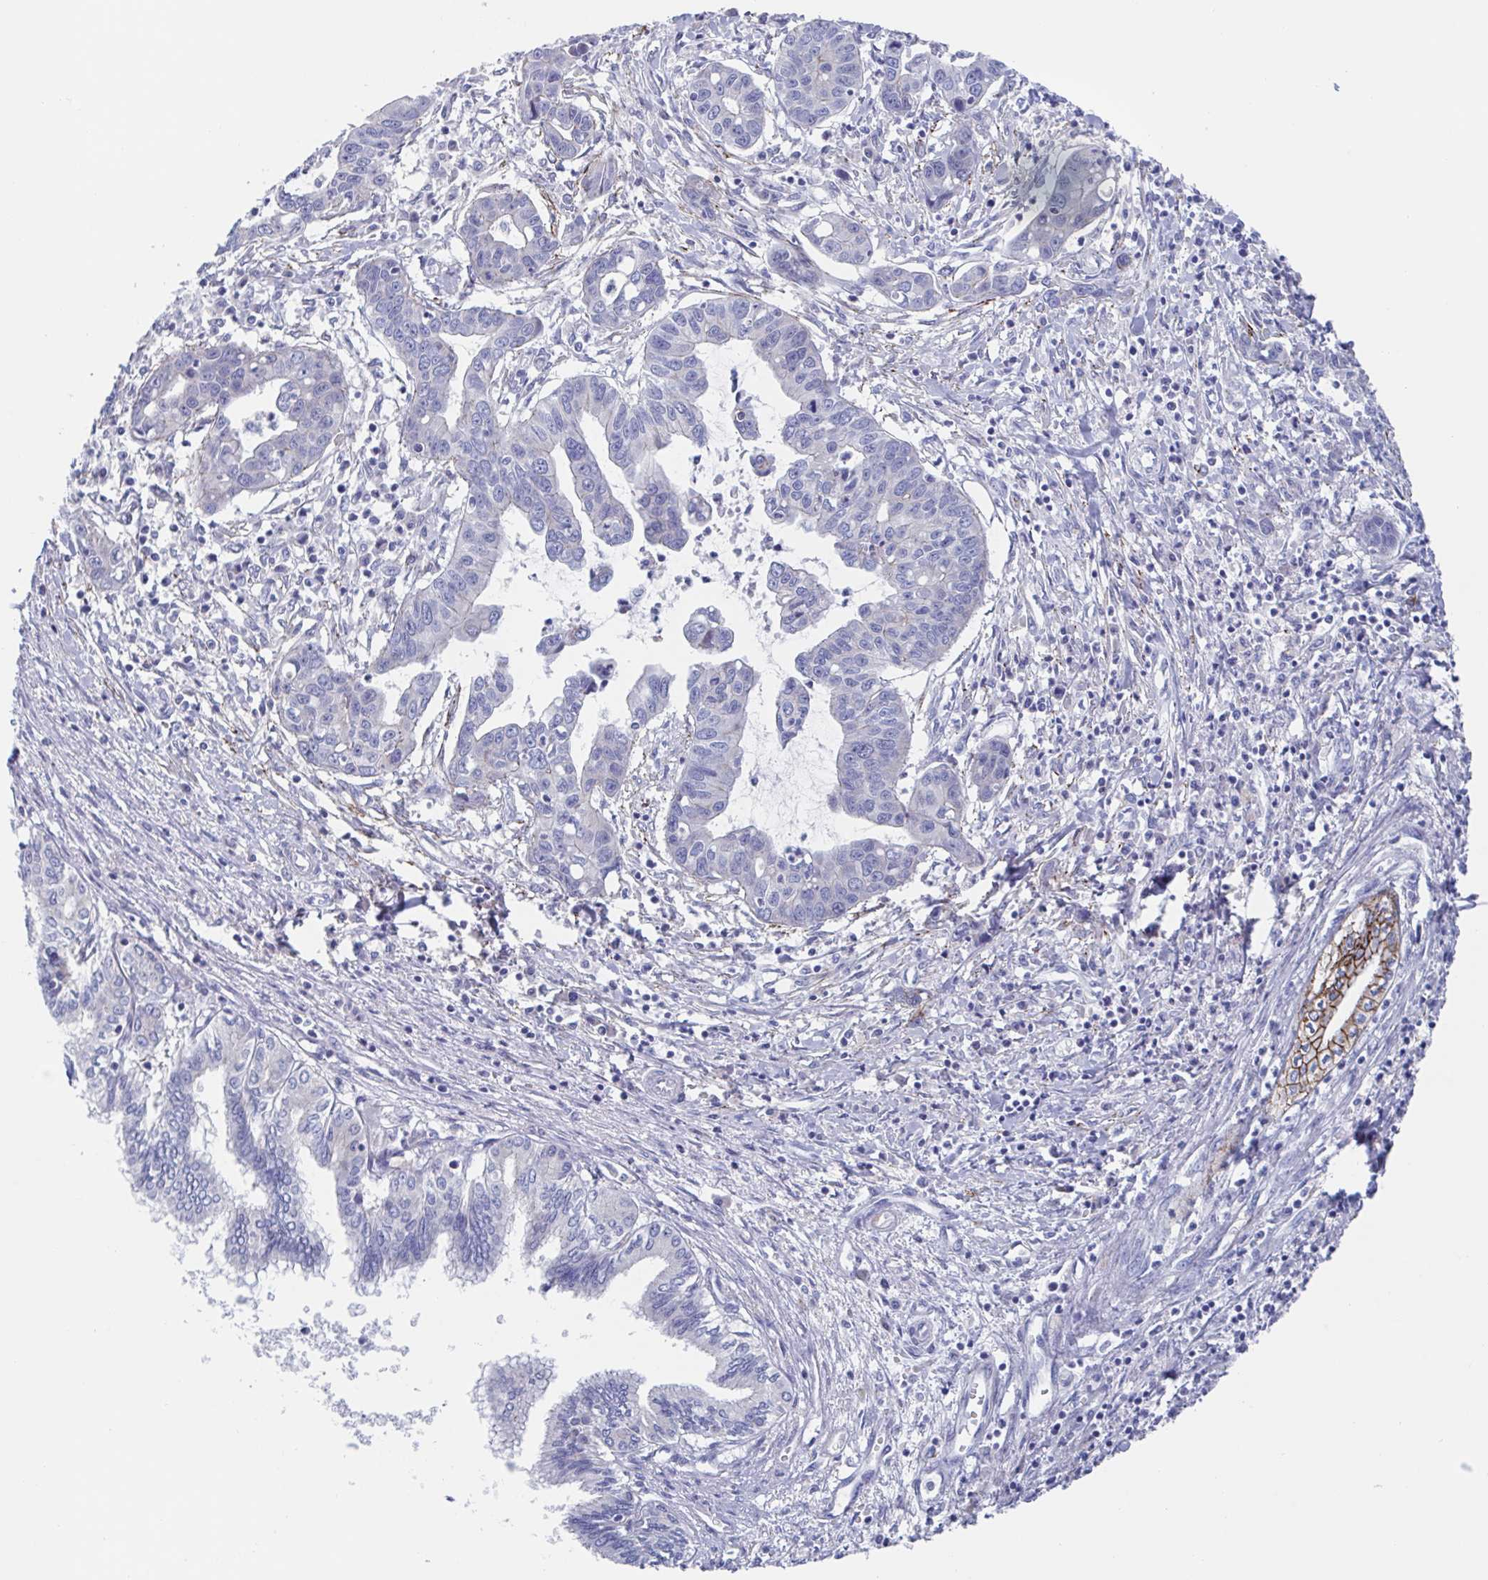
{"staining": {"intensity": "negative", "quantity": "none", "location": "none"}, "tissue": "liver cancer", "cell_type": "Tumor cells", "image_type": "cancer", "snomed": [{"axis": "morphology", "description": "Cholangiocarcinoma"}, {"axis": "topography", "description": "Liver"}], "caption": "Tumor cells are negative for protein expression in human liver cholangiocarcinoma.", "gene": "CDH2", "patient": {"sex": "male", "age": 58}}